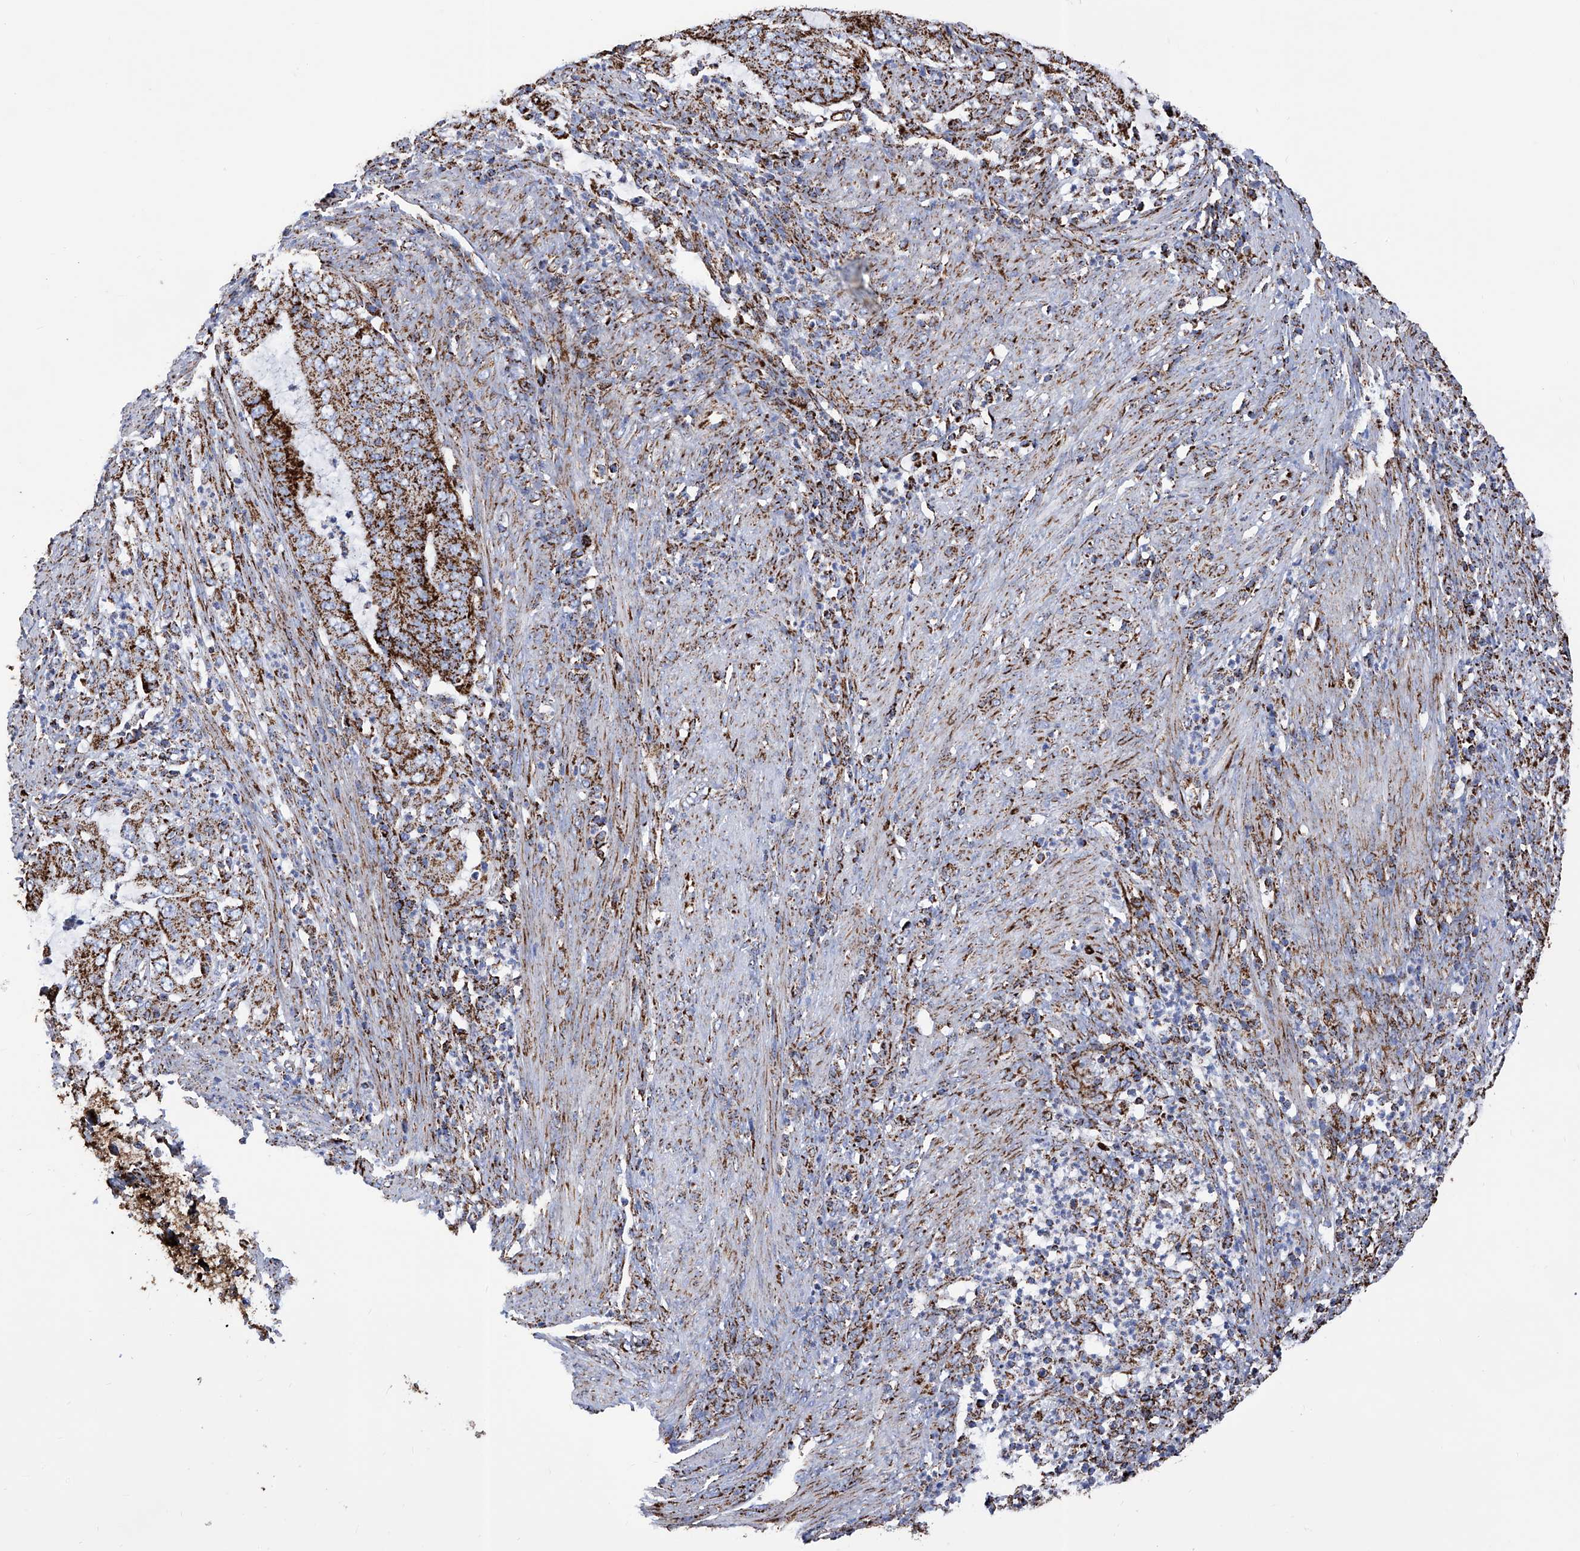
{"staining": {"intensity": "strong", "quantity": ">75%", "location": "cytoplasmic/membranous"}, "tissue": "endometrial cancer", "cell_type": "Tumor cells", "image_type": "cancer", "snomed": [{"axis": "morphology", "description": "Adenocarcinoma, NOS"}, {"axis": "topography", "description": "Endometrium"}], "caption": "Endometrial cancer tissue shows strong cytoplasmic/membranous positivity in approximately >75% of tumor cells, visualized by immunohistochemistry.", "gene": "ATP5PF", "patient": {"sex": "female", "age": 51}}